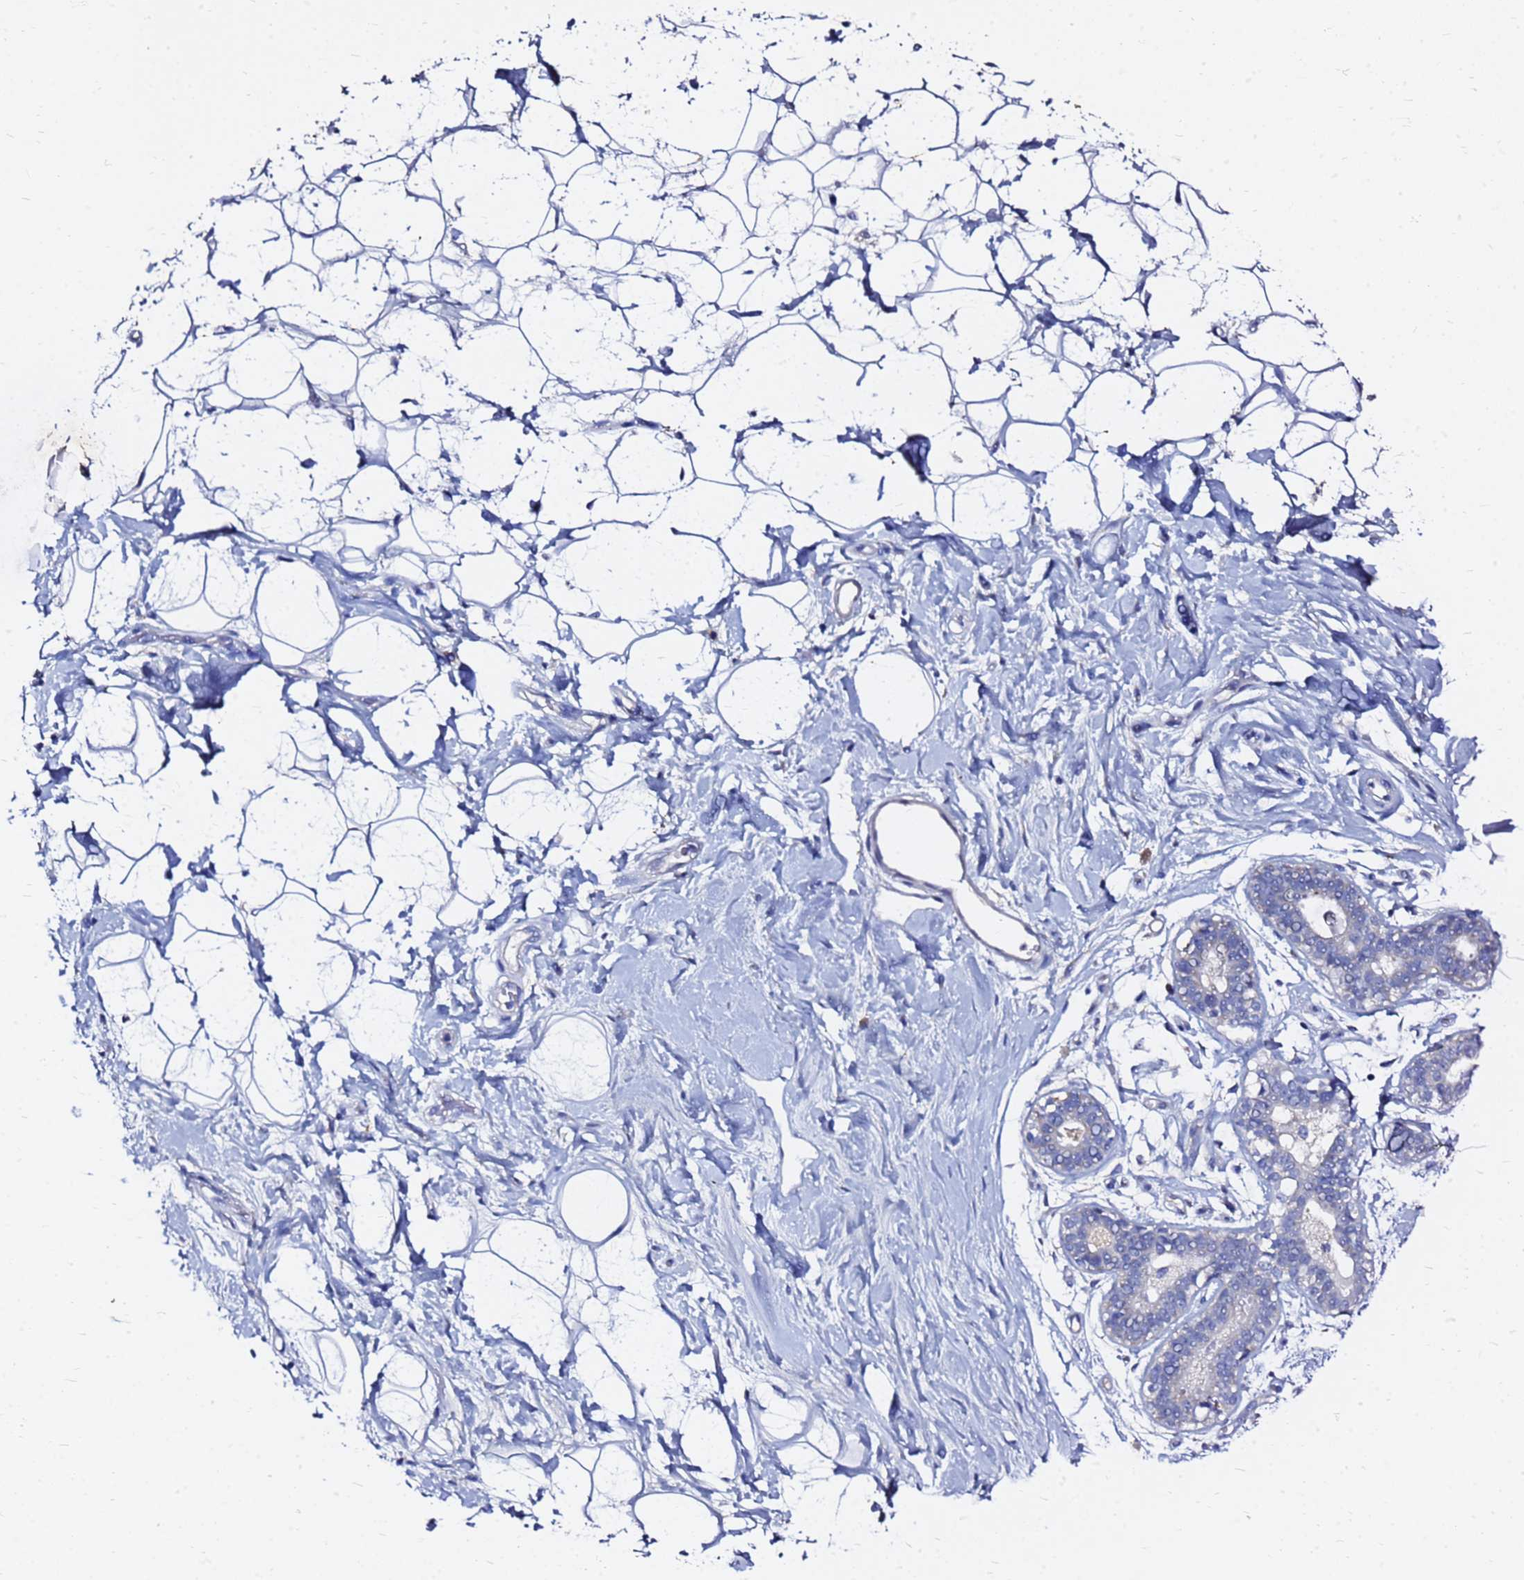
{"staining": {"intensity": "weak", "quantity": "25%-75%", "location": "cytoplasmic/membranous"}, "tissue": "adipose tissue", "cell_type": "Adipocytes", "image_type": "normal", "snomed": [{"axis": "morphology", "description": "Normal tissue, NOS"}, {"axis": "topography", "description": "Breast"}], "caption": "IHC (DAB (3,3'-diaminobenzidine)) staining of unremarkable human adipose tissue demonstrates weak cytoplasmic/membranous protein staining in approximately 25%-75% of adipocytes.", "gene": "FAM183A", "patient": {"sex": "female", "age": 26}}